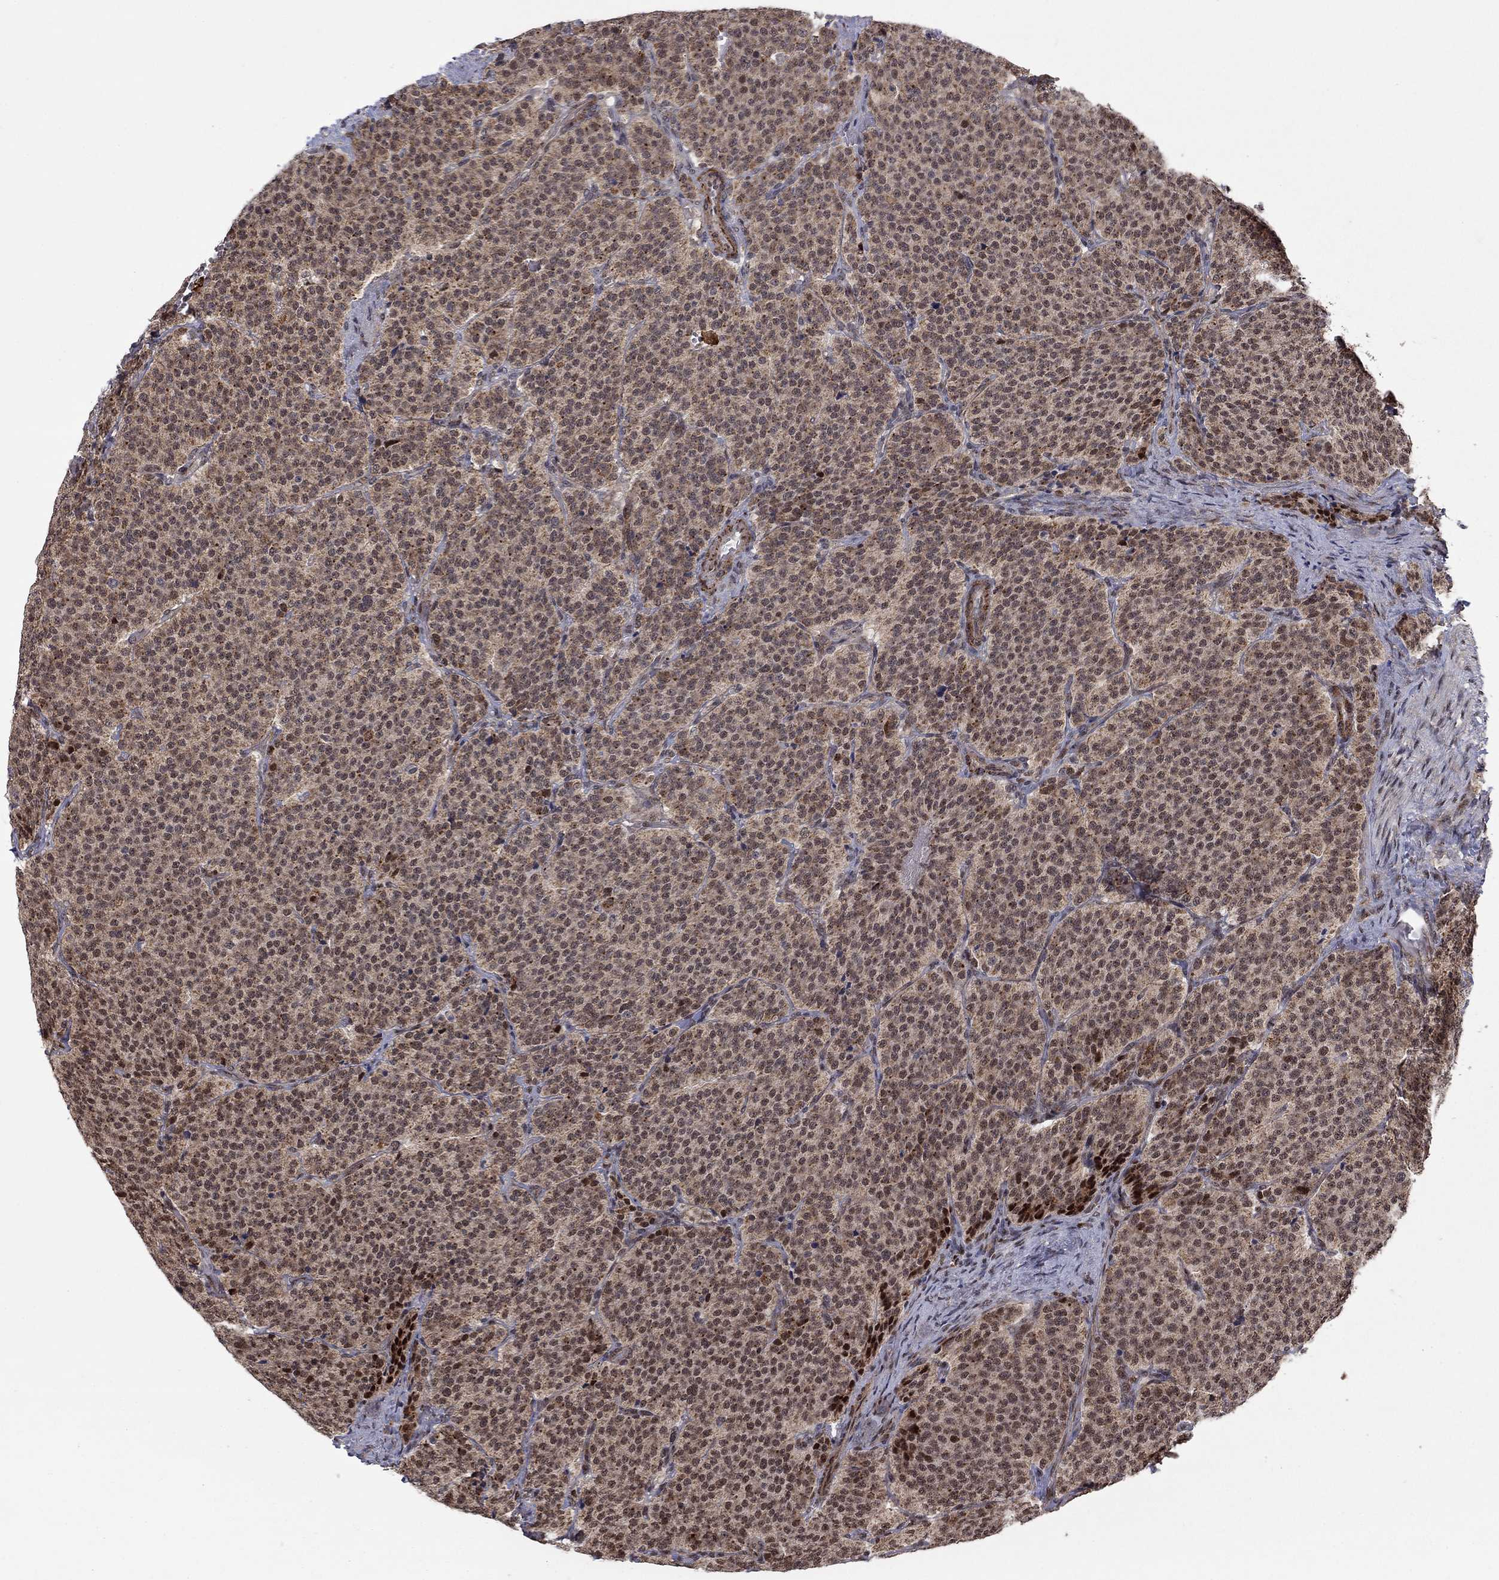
{"staining": {"intensity": "moderate", "quantity": ">75%", "location": "cytoplasmic/membranous"}, "tissue": "carcinoid", "cell_type": "Tumor cells", "image_type": "cancer", "snomed": [{"axis": "morphology", "description": "Carcinoid, malignant, NOS"}, {"axis": "topography", "description": "Small intestine"}], "caption": "High-magnification brightfield microscopy of carcinoid stained with DAB (3,3'-diaminobenzidine) (brown) and counterstained with hematoxylin (blue). tumor cells exhibit moderate cytoplasmic/membranous staining is present in approximately>75% of cells. (brown staining indicates protein expression, while blue staining denotes nuclei).", "gene": "ZNF395", "patient": {"sex": "female", "age": 58}}